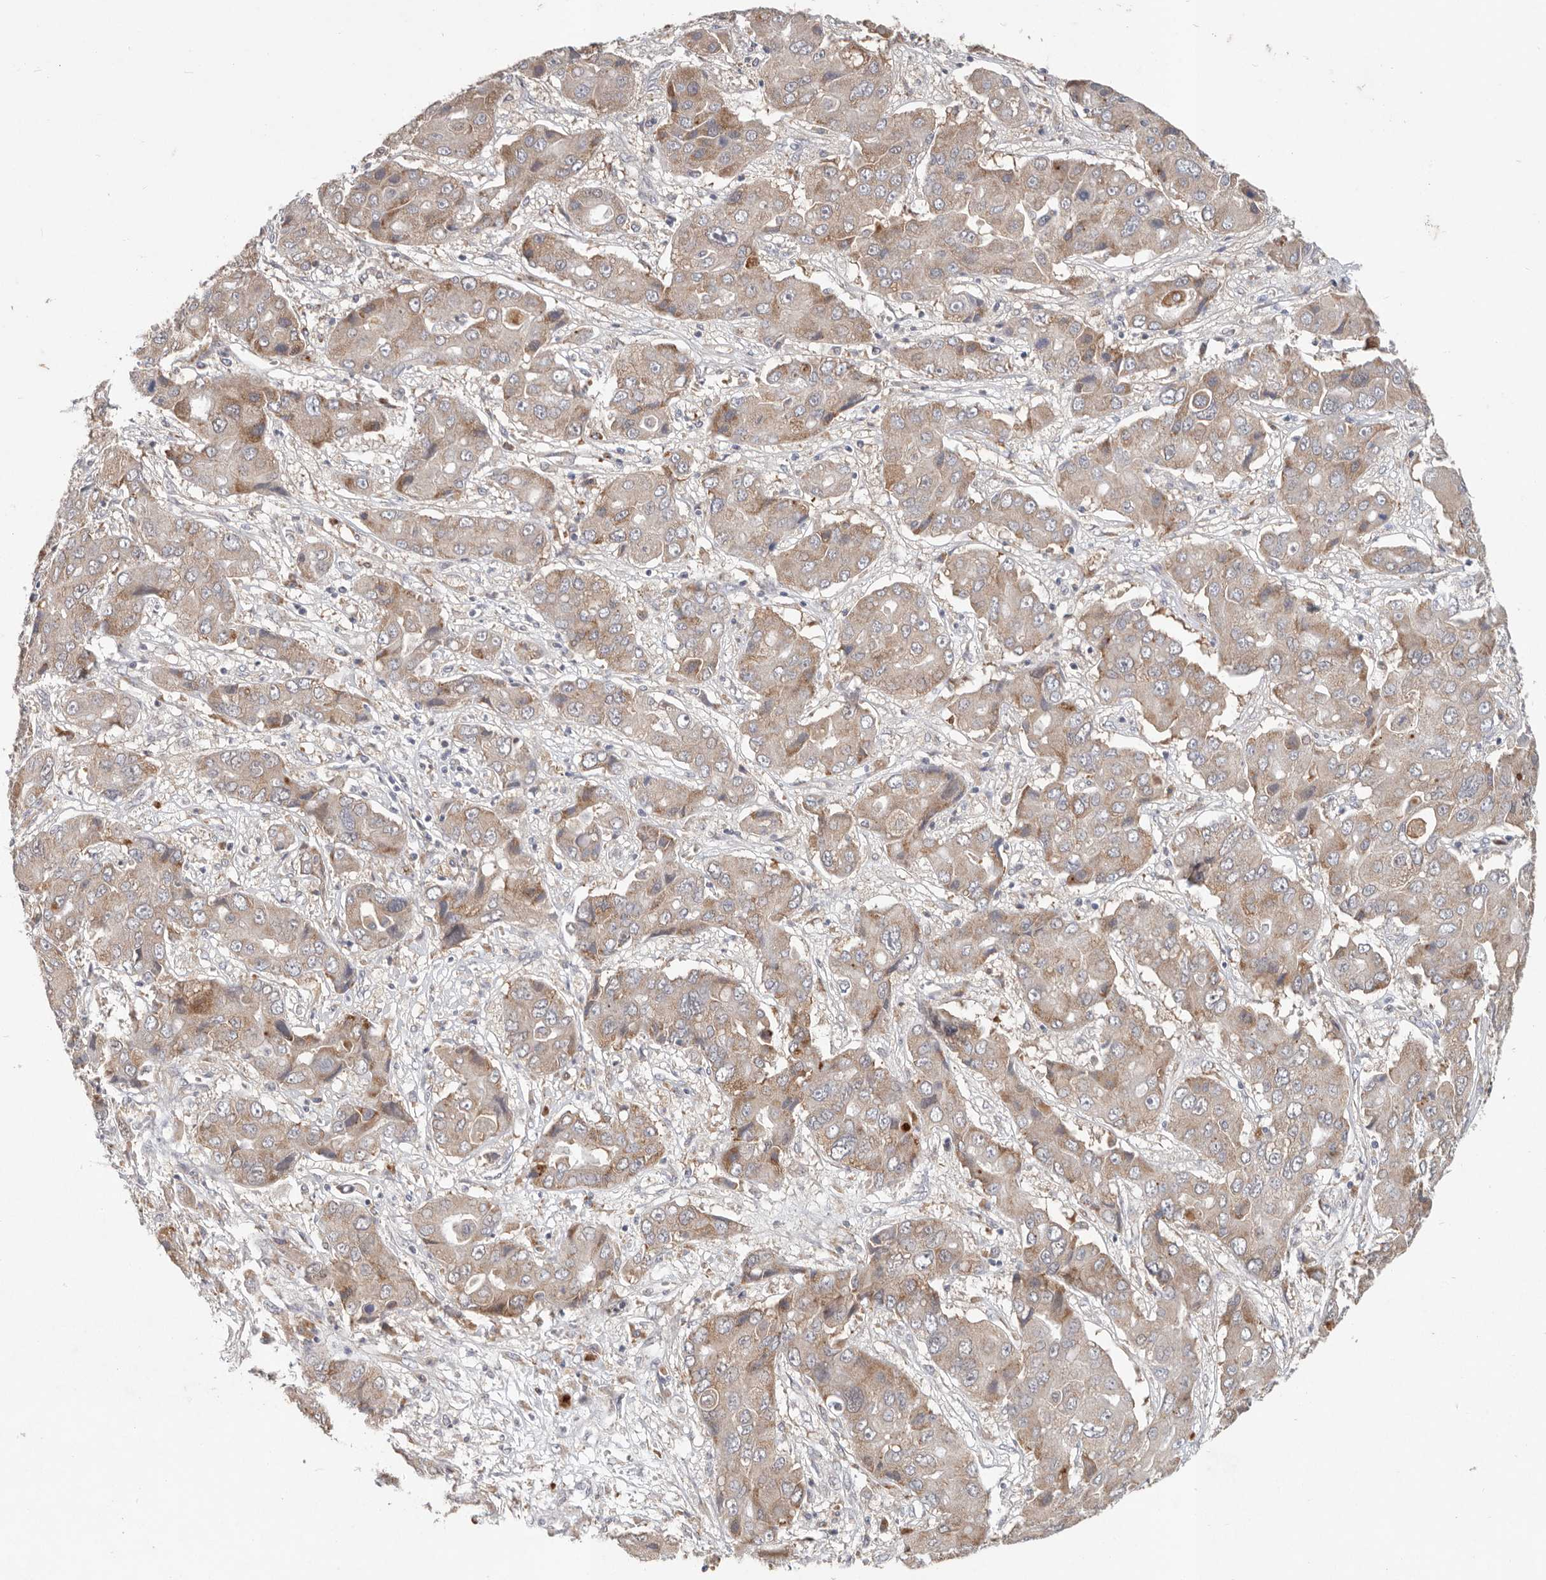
{"staining": {"intensity": "weak", "quantity": ">75%", "location": "cytoplasmic/membranous"}, "tissue": "liver cancer", "cell_type": "Tumor cells", "image_type": "cancer", "snomed": [{"axis": "morphology", "description": "Cholangiocarcinoma"}, {"axis": "topography", "description": "Liver"}], "caption": "Protein expression analysis of liver cancer displays weak cytoplasmic/membranous positivity in approximately >75% of tumor cells. The staining is performed using DAB brown chromogen to label protein expression. The nuclei are counter-stained blue using hematoxylin.", "gene": "WDR77", "patient": {"sex": "male", "age": 67}}